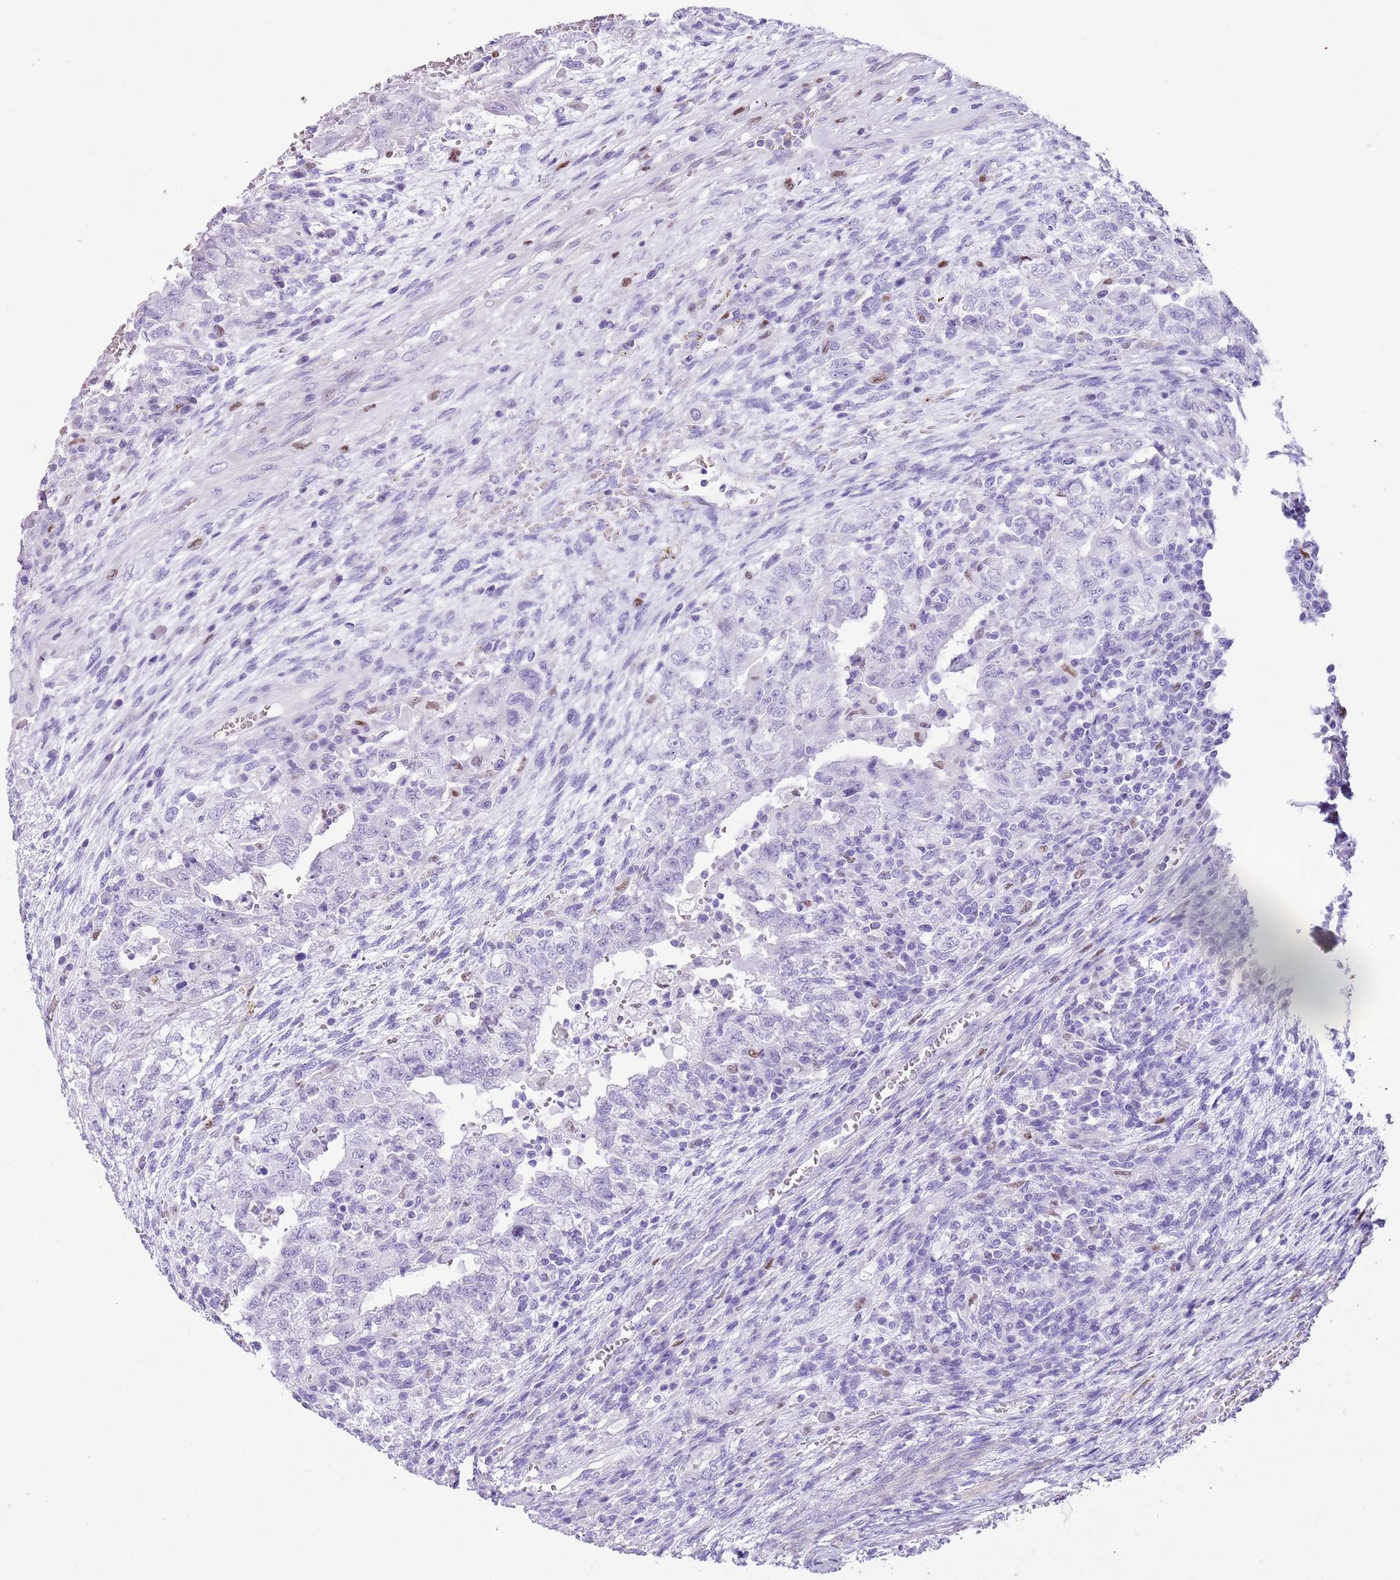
{"staining": {"intensity": "negative", "quantity": "none", "location": "none"}, "tissue": "testis cancer", "cell_type": "Tumor cells", "image_type": "cancer", "snomed": [{"axis": "morphology", "description": "Carcinoma, Embryonal, NOS"}, {"axis": "topography", "description": "Testis"}], "caption": "Immunohistochemical staining of testis embryonal carcinoma shows no significant expression in tumor cells.", "gene": "SLC7A14", "patient": {"sex": "male", "age": 26}}